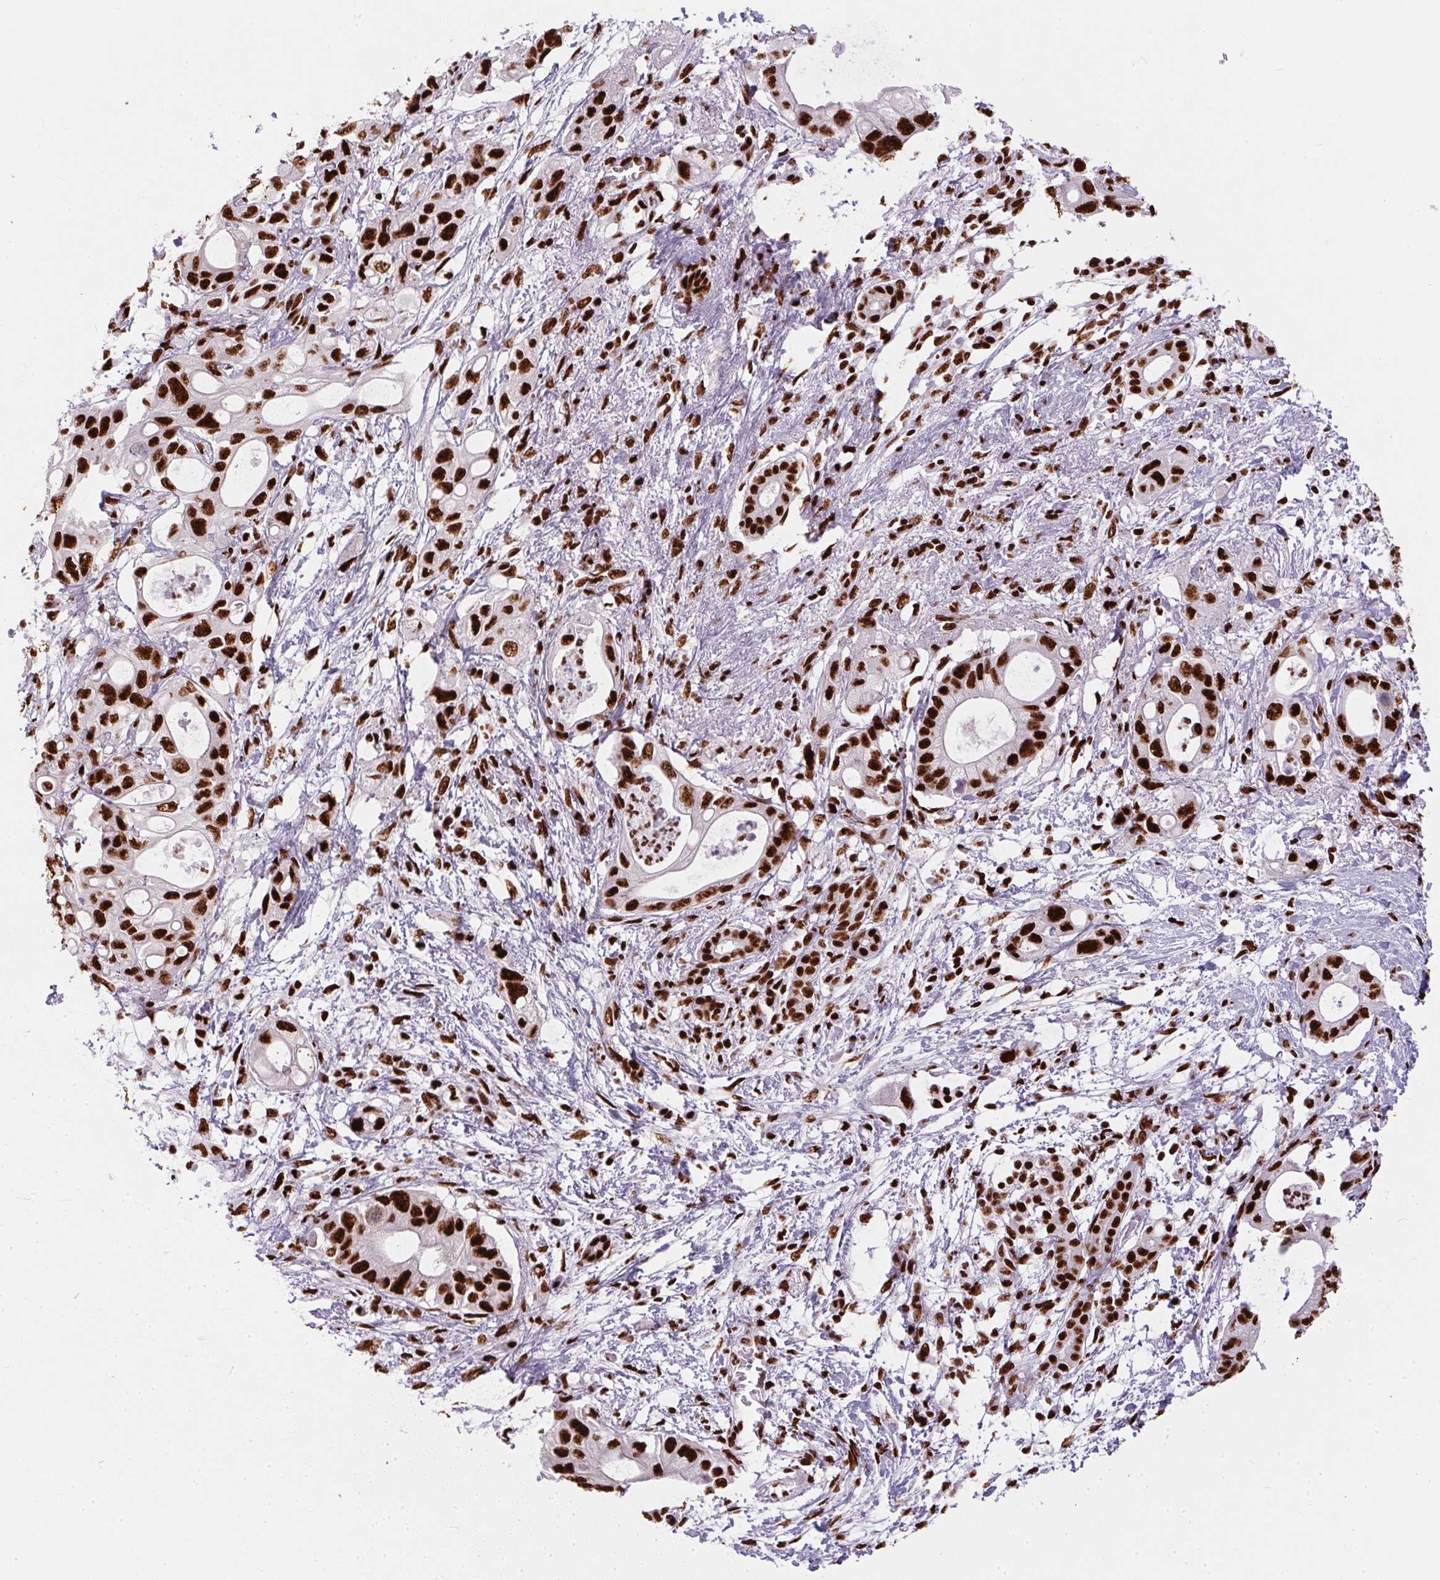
{"staining": {"intensity": "strong", "quantity": ">75%", "location": "nuclear"}, "tissue": "pancreatic cancer", "cell_type": "Tumor cells", "image_type": "cancer", "snomed": [{"axis": "morphology", "description": "Adenocarcinoma, NOS"}, {"axis": "topography", "description": "Pancreas"}], "caption": "DAB (3,3'-diaminobenzidine) immunohistochemical staining of human adenocarcinoma (pancreatic) displays strong nuclear protein positivity in about >75% of tumor cells. (Stains: DAB (3,3'-diaminobenzidine) in brown, nuclei in blue, Microscopy: brightfield microscopy at high magnification).", "gene": "PAGE3", "patient": {"sex": "female", "age": 72}}